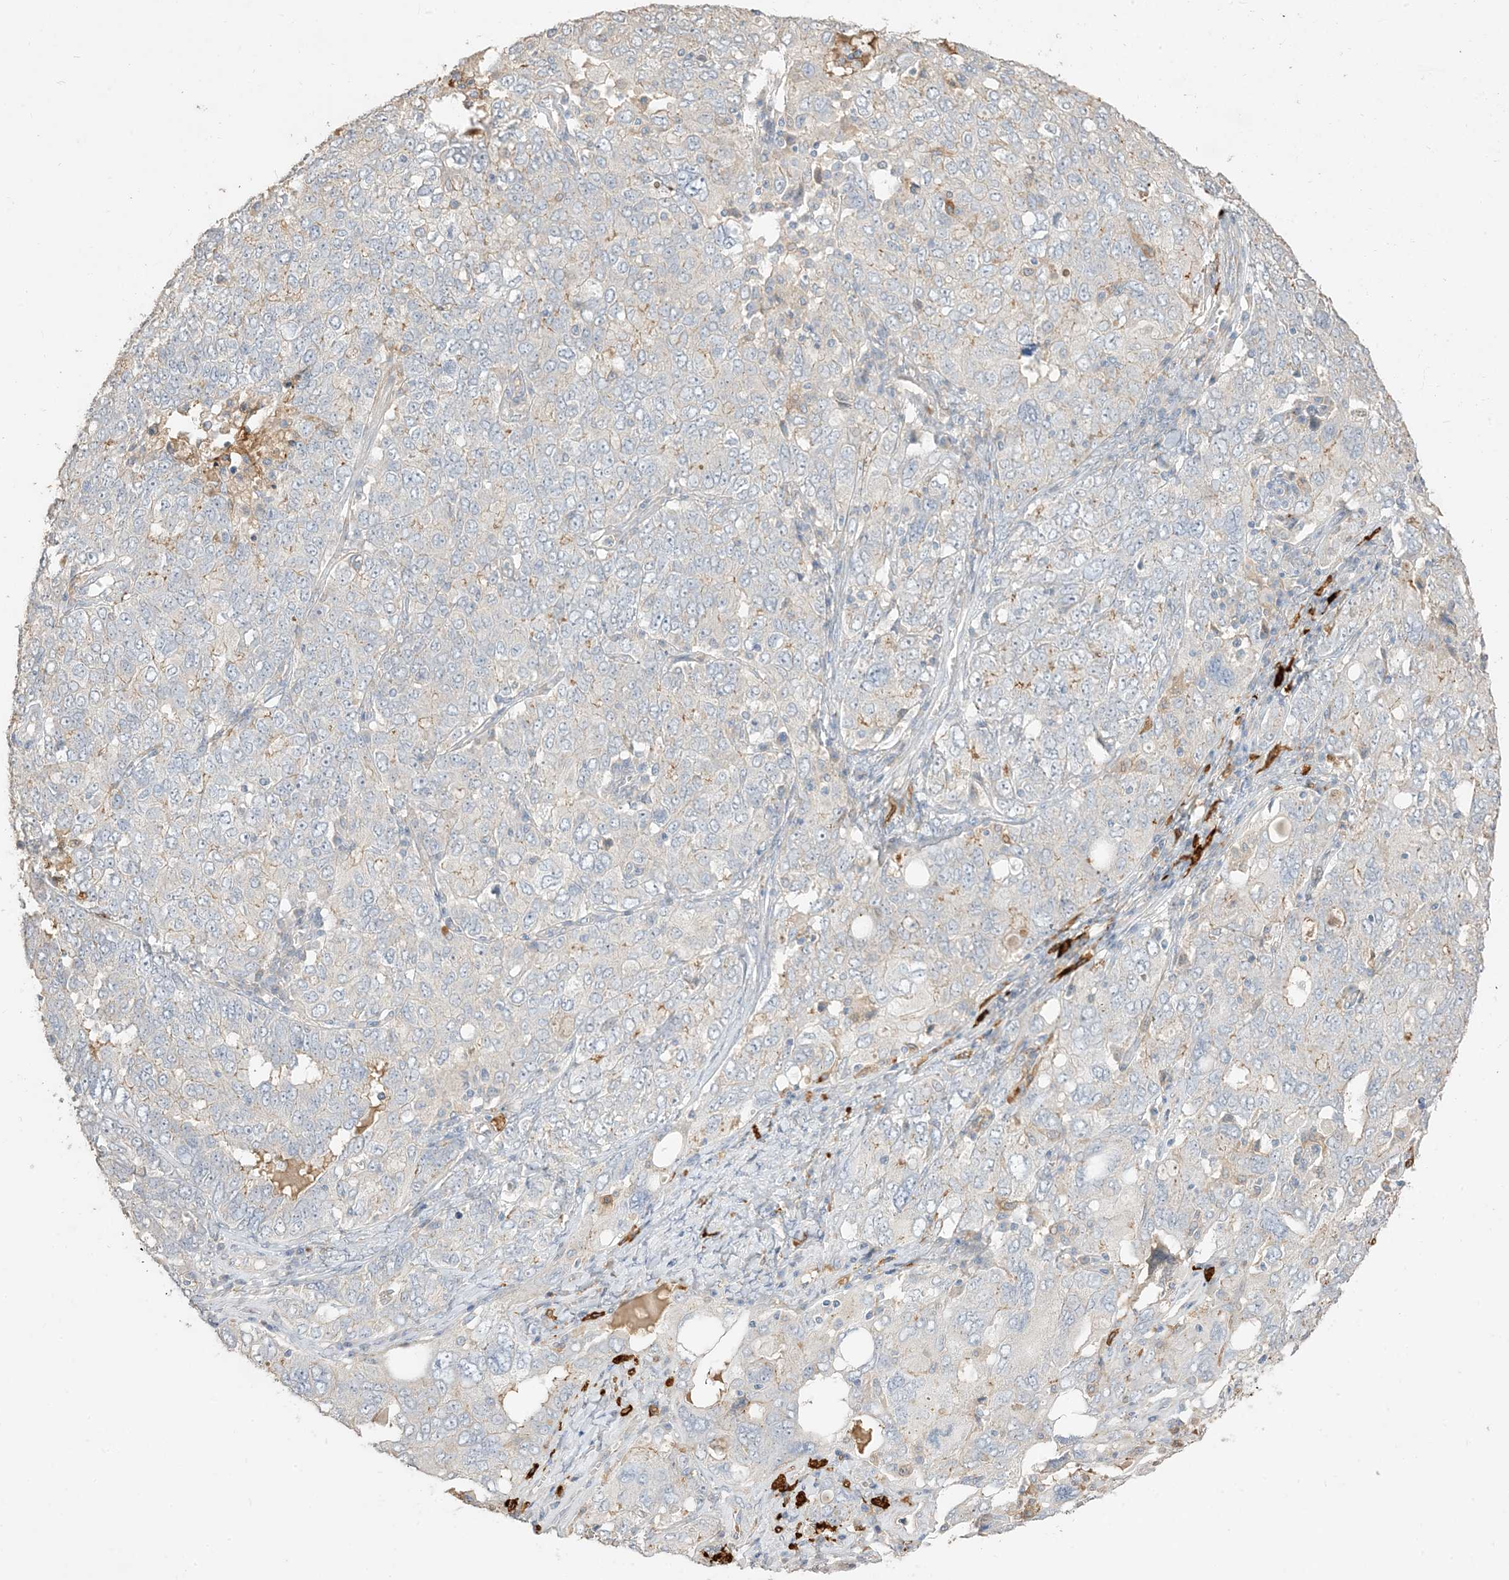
{"staining": {"intensity": "weak", "quantity": "<25%", "location": "cytoplasmic/membranous"}, "tissue": "ovarian cancer", "cell_type": "Tumor cells", "image_type": "cancer", "snomed": [{"axis": "morphology", "description": "Carcinoma, endometroid"}, {"axis": "topography", "description": "Ovary"}], "caption": "Micrograph shows no protein positivity in tumor cells of endometroid carcinoma (ovarian) tissue. (Stains: DAB immunohistochemistry with hematoxylin counter stain, Microscopy: brightfield microscopy at high magnification).", "gene": "RNF175", "patient": {"sex": "female", "age": 62}}